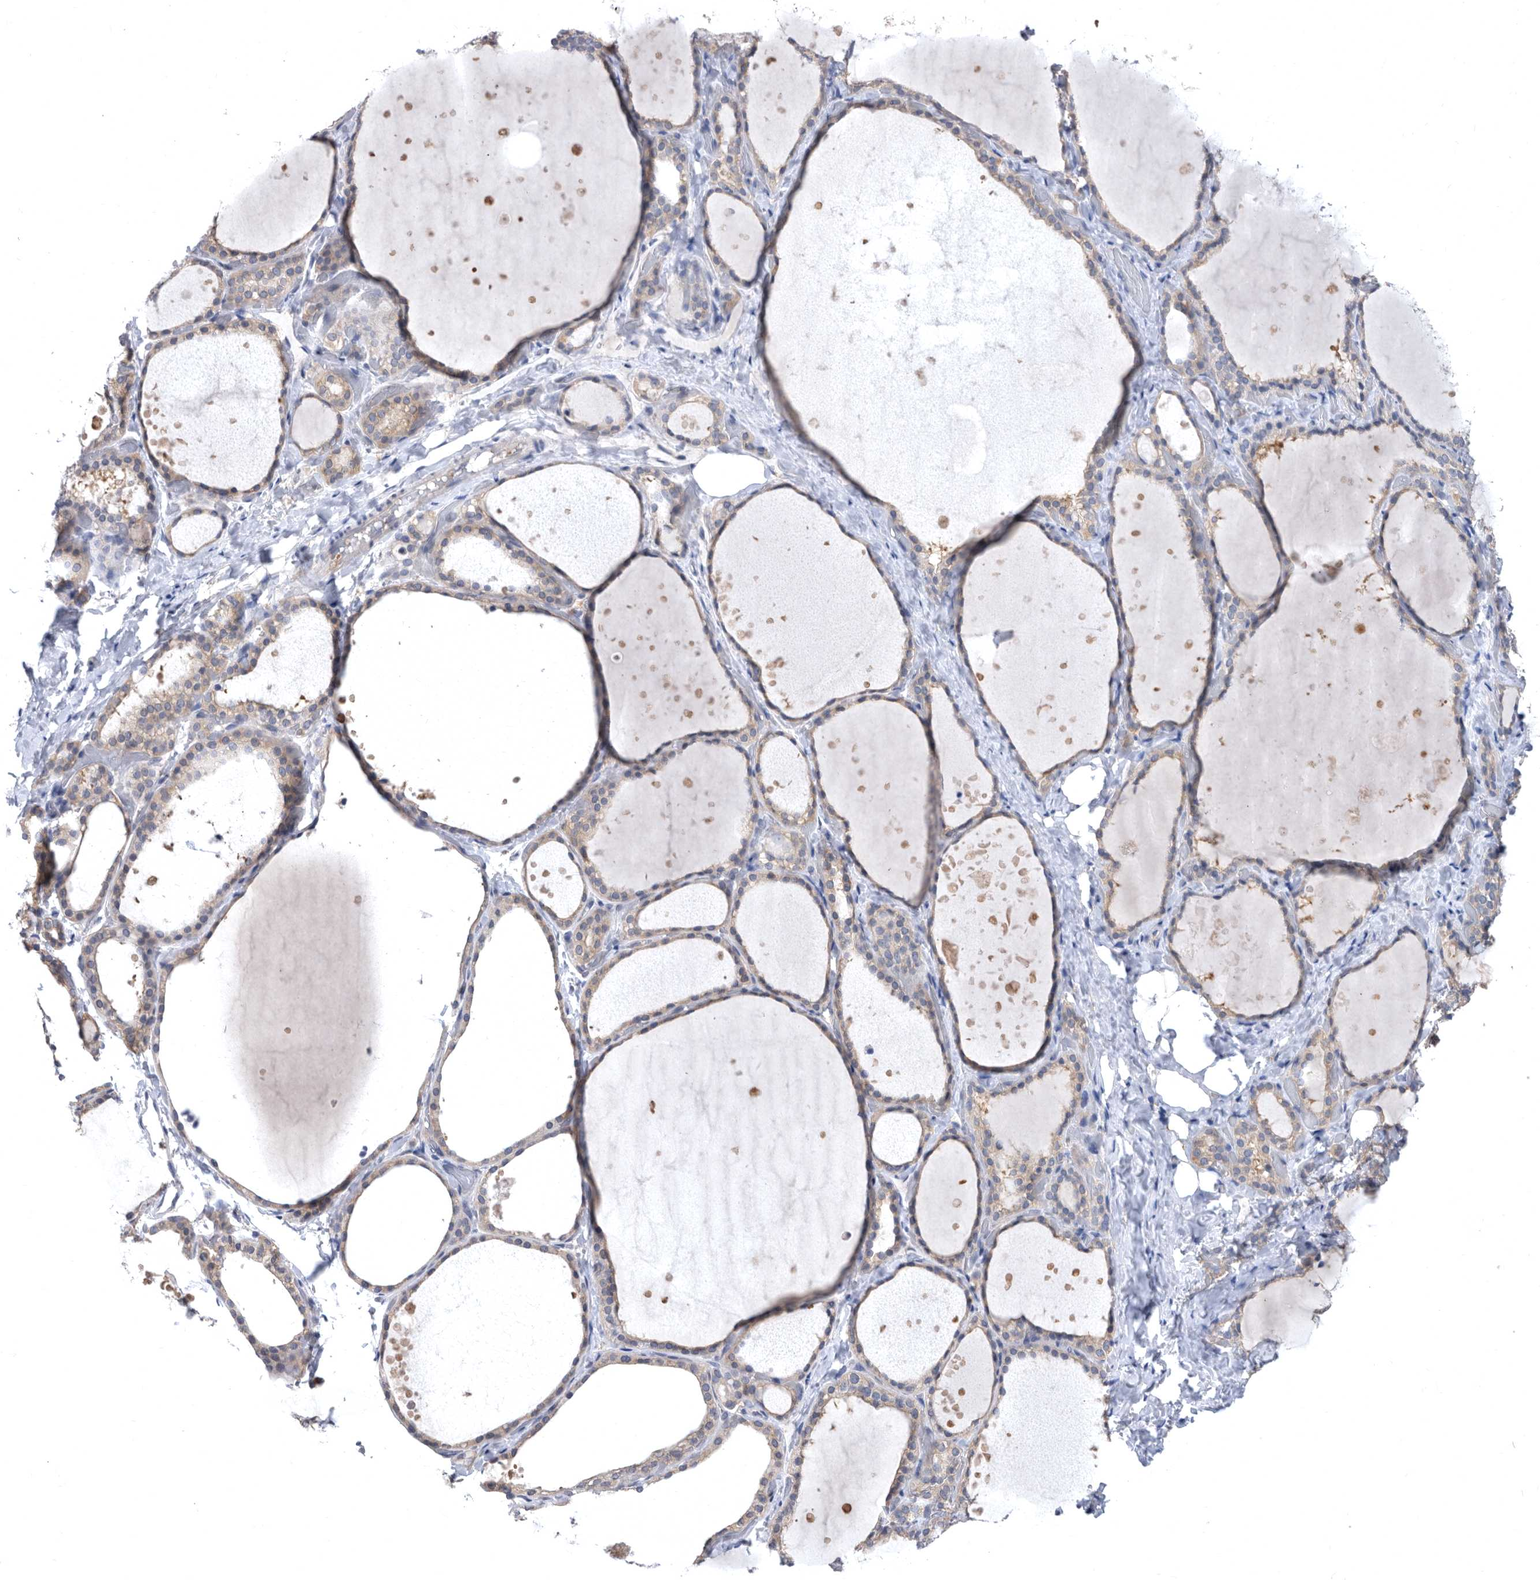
{"staining": {"intensity": "negative", "quantity": "none", "location": "none"}, "tissue": "thyroid gland", "cell_type": "Glandular cells", "image_type": "normal", "snomed": [{"axis": "morphology", "description": "Normal tissue, NOS"}, {"axis": "topography", "description": "Thyroid gland"}], "caption": "This is a micrograph of immunohistochemistry staining of normal thyroid gland, which shows no staining in glandular cells.", "gene": "CCT4", "patient": {"sex": "female", "age": 44}}